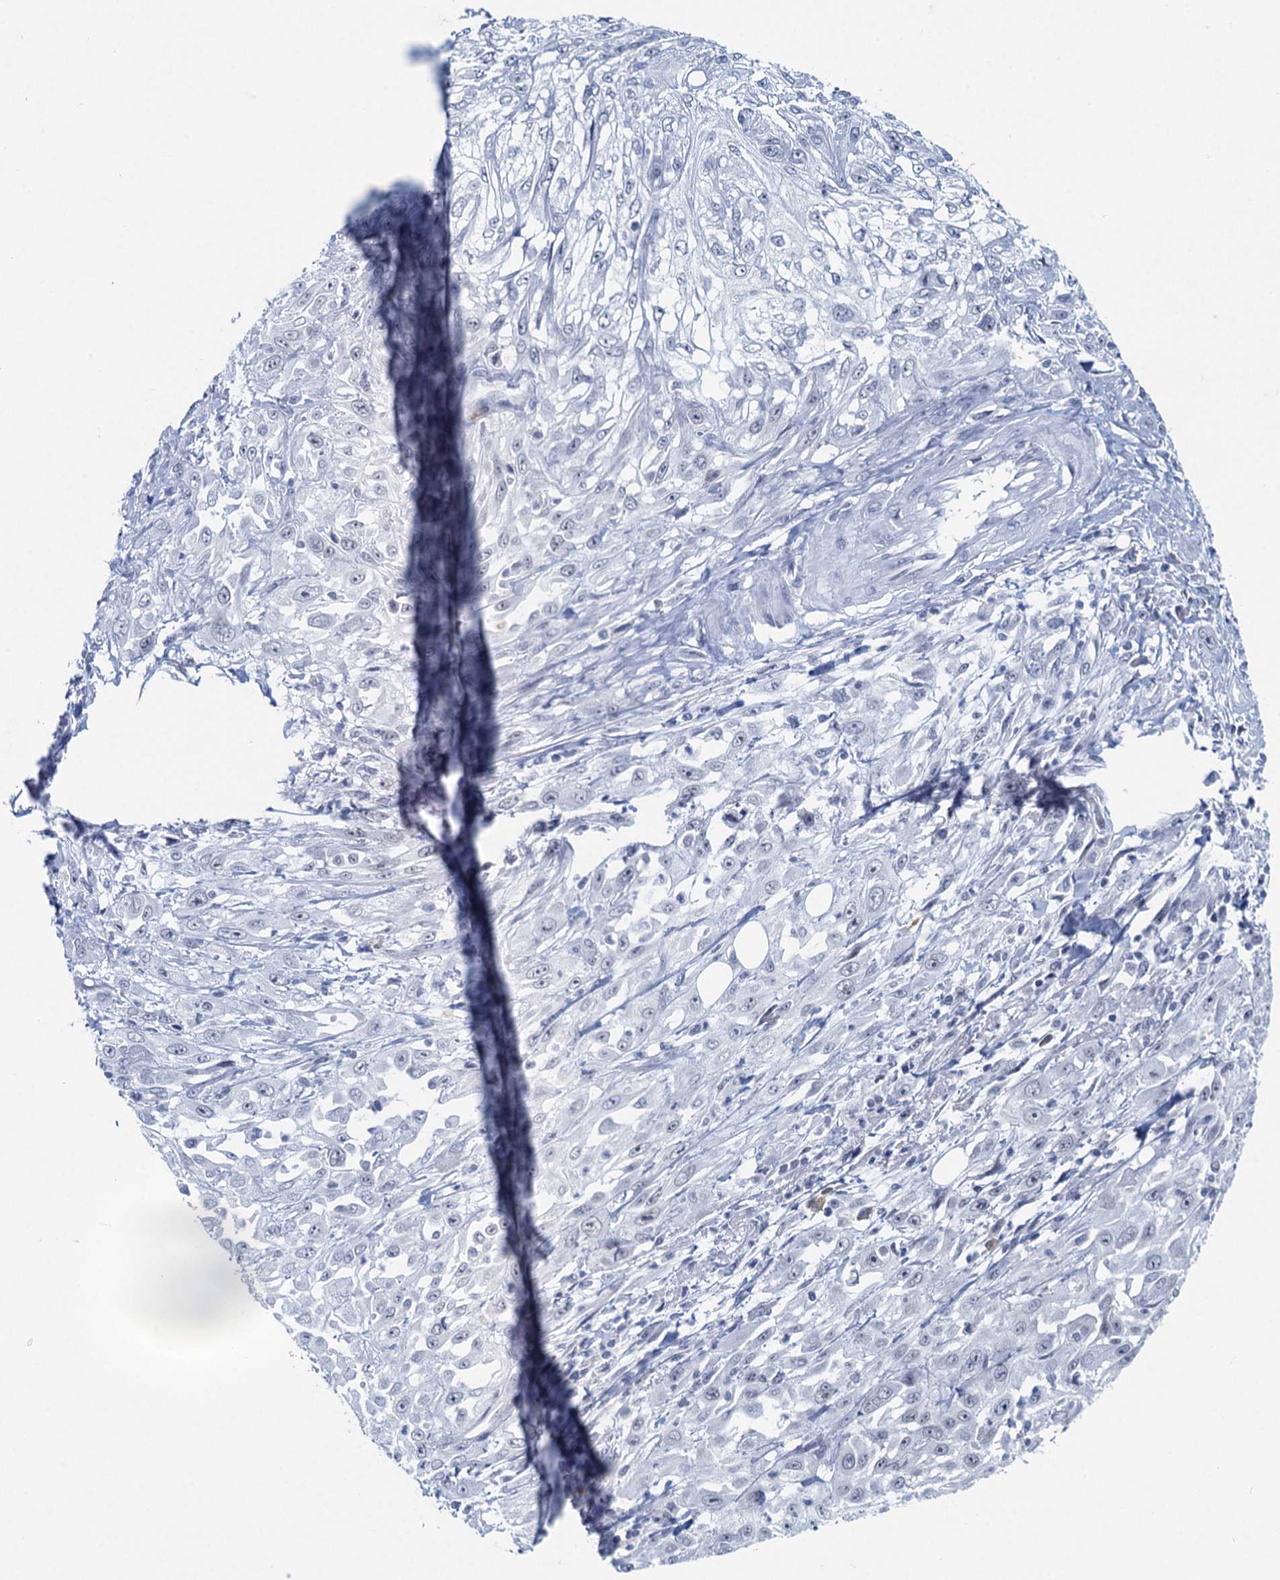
{"staining": {"intensity": "negative", "quantity": "none", "location": "none"}, "tissue": "skin cancer", "cell_type": "Tumor cells", "image_type": "cancer", "snomed": [{"axis": "morphology", "description": "Squamous cell carcinoma, NOS"}, {"axis": "morphology", "description": "Squamous cell carcinoma, metastatic, NOS"}, {"axis": "topography", "description": "Skin"}, {"axis": "topography", "description": "Lymph node"}], "caption": "Skin cancer stained for a protein using immunohistochemistry (IHC) demonstrates no positivity tumor cells.", "gene": "HAPSTR1", "patient": {"sex": "male", "age": 75}}